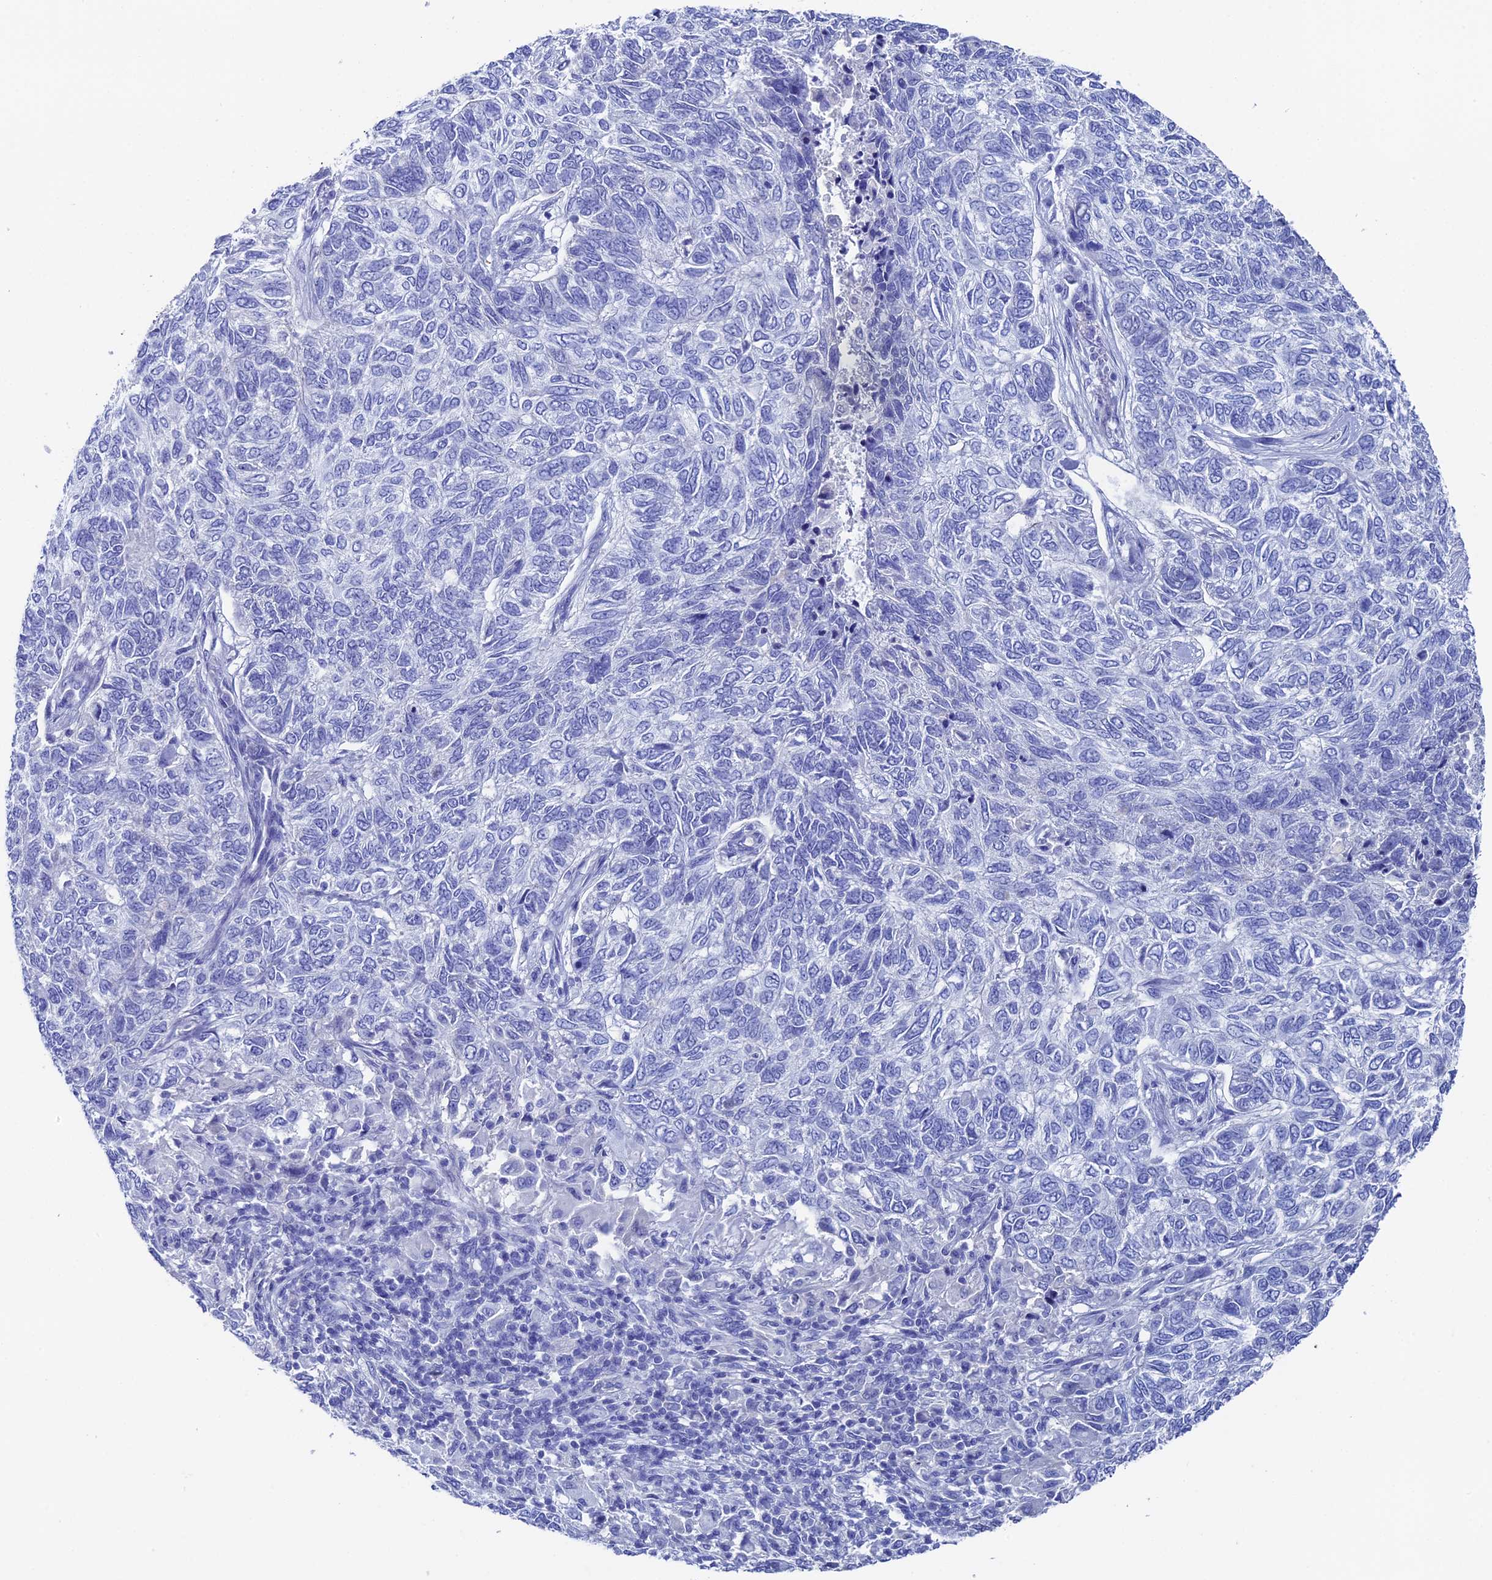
{"staining": {"intensity": "negative", "quantity": "none", "location": "none"}, "tissue": "skin cancer", "cell_type": "Tumor cells", "image_type": "cancer", "snomed": [{"axis": "morphology", "description": "Basal cell carcinoma"}, {"axis": "topography", "description": "Skin"}], "caption": "Skin cancer (basal cell carcinoma) was stained to show a protein in brown. There is no significant positivity in tumor cells. Nuclei are stained in blue.", "gene": "UNC119", "patient": {"sex": "female", "age": 65}}